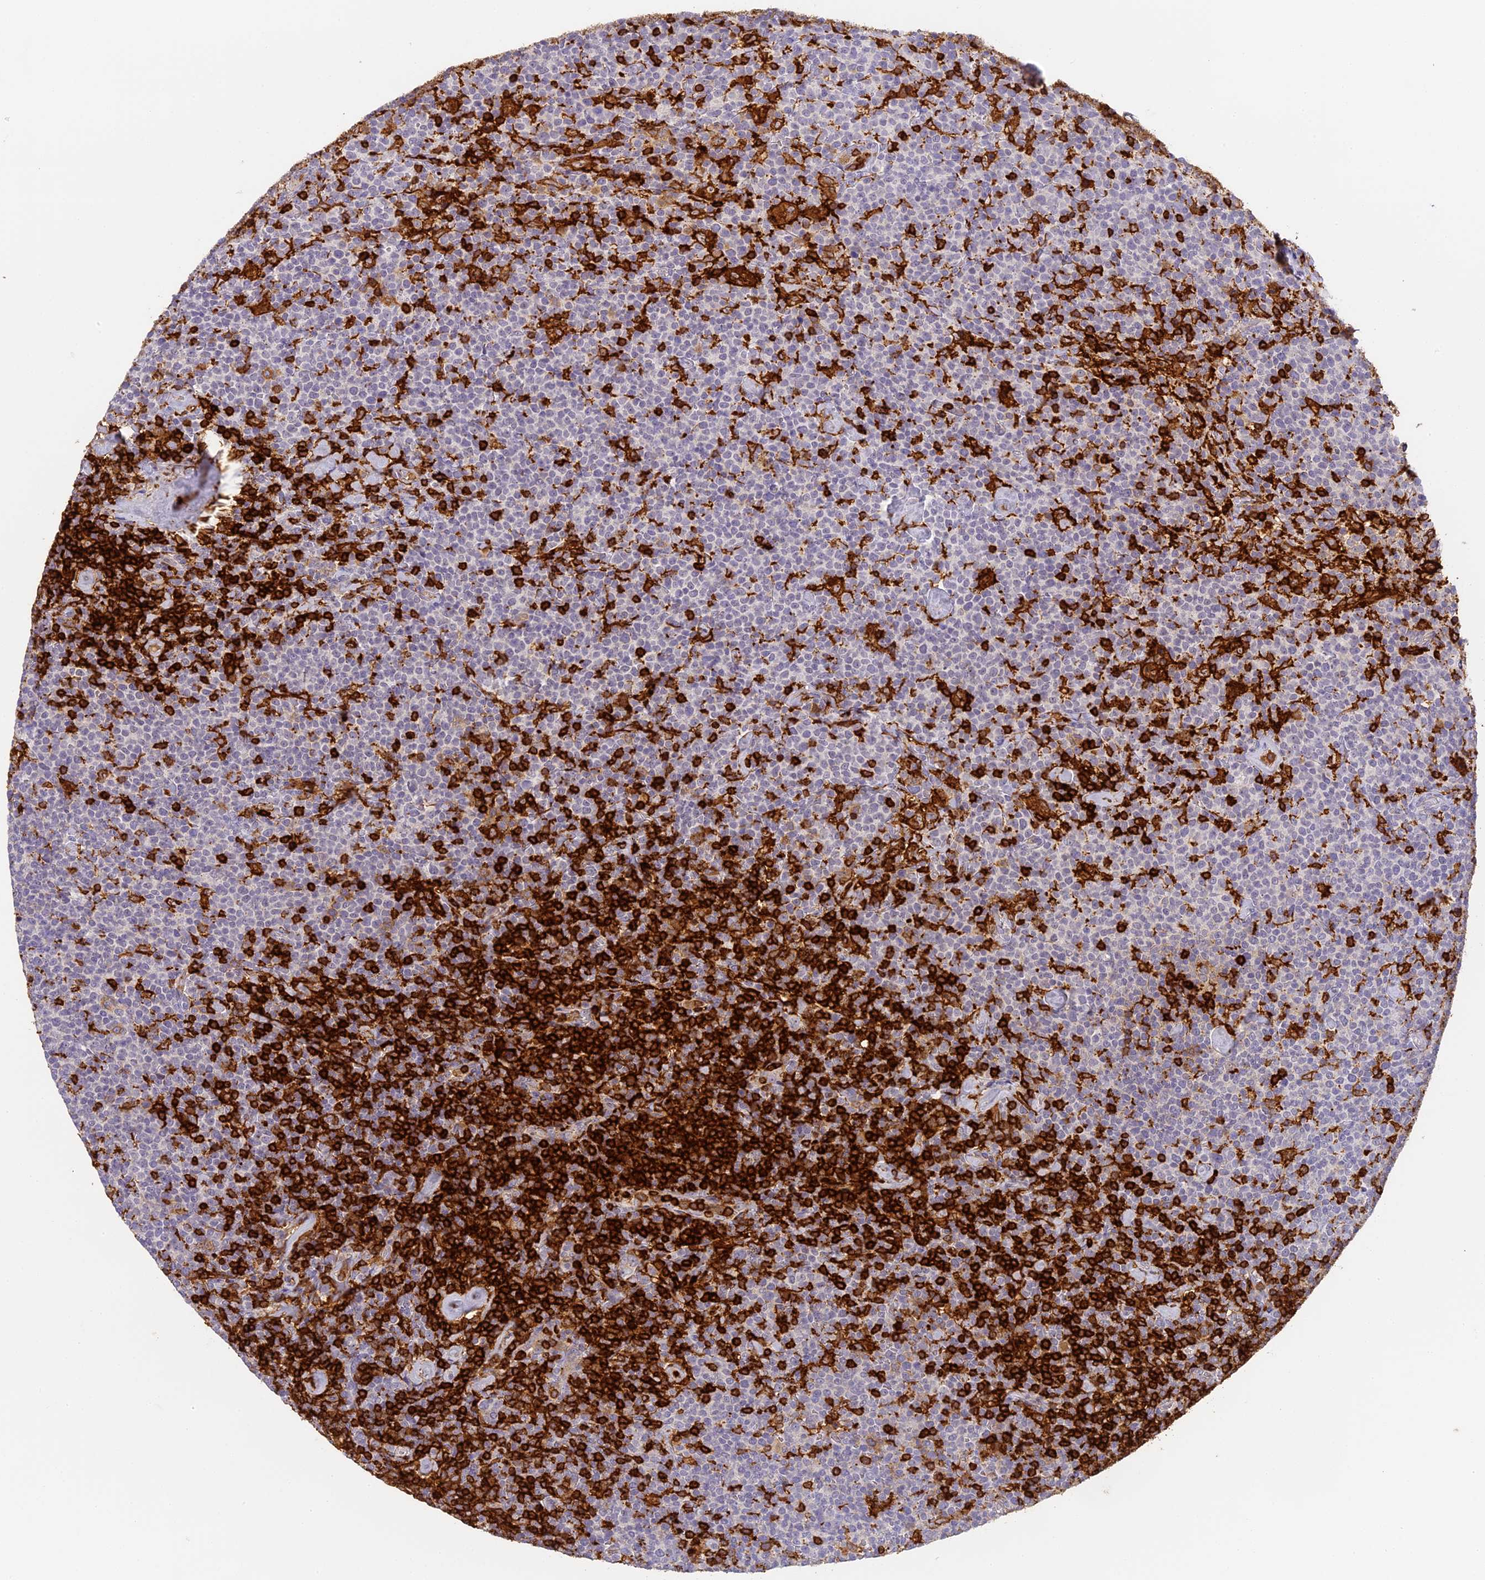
{"staining": {"intensity": "negative", "quantity": "none", "location": "none"}, "tissue": "lymphoma", "cell_type": "Tumor cells", "image_type": "cancer", "snomed": [{"axis": "morphology", "description": "Malignant lymphoma, non-Hodgkin's type, High grade"}, {"axis": "topography", "description": "Lymph node"}], "caption": "The histopathology image reveals no significant staining in tumor cells of lymphoma.", "gene": "FYB1", "patient": {"sex": "male", "age": 61}}